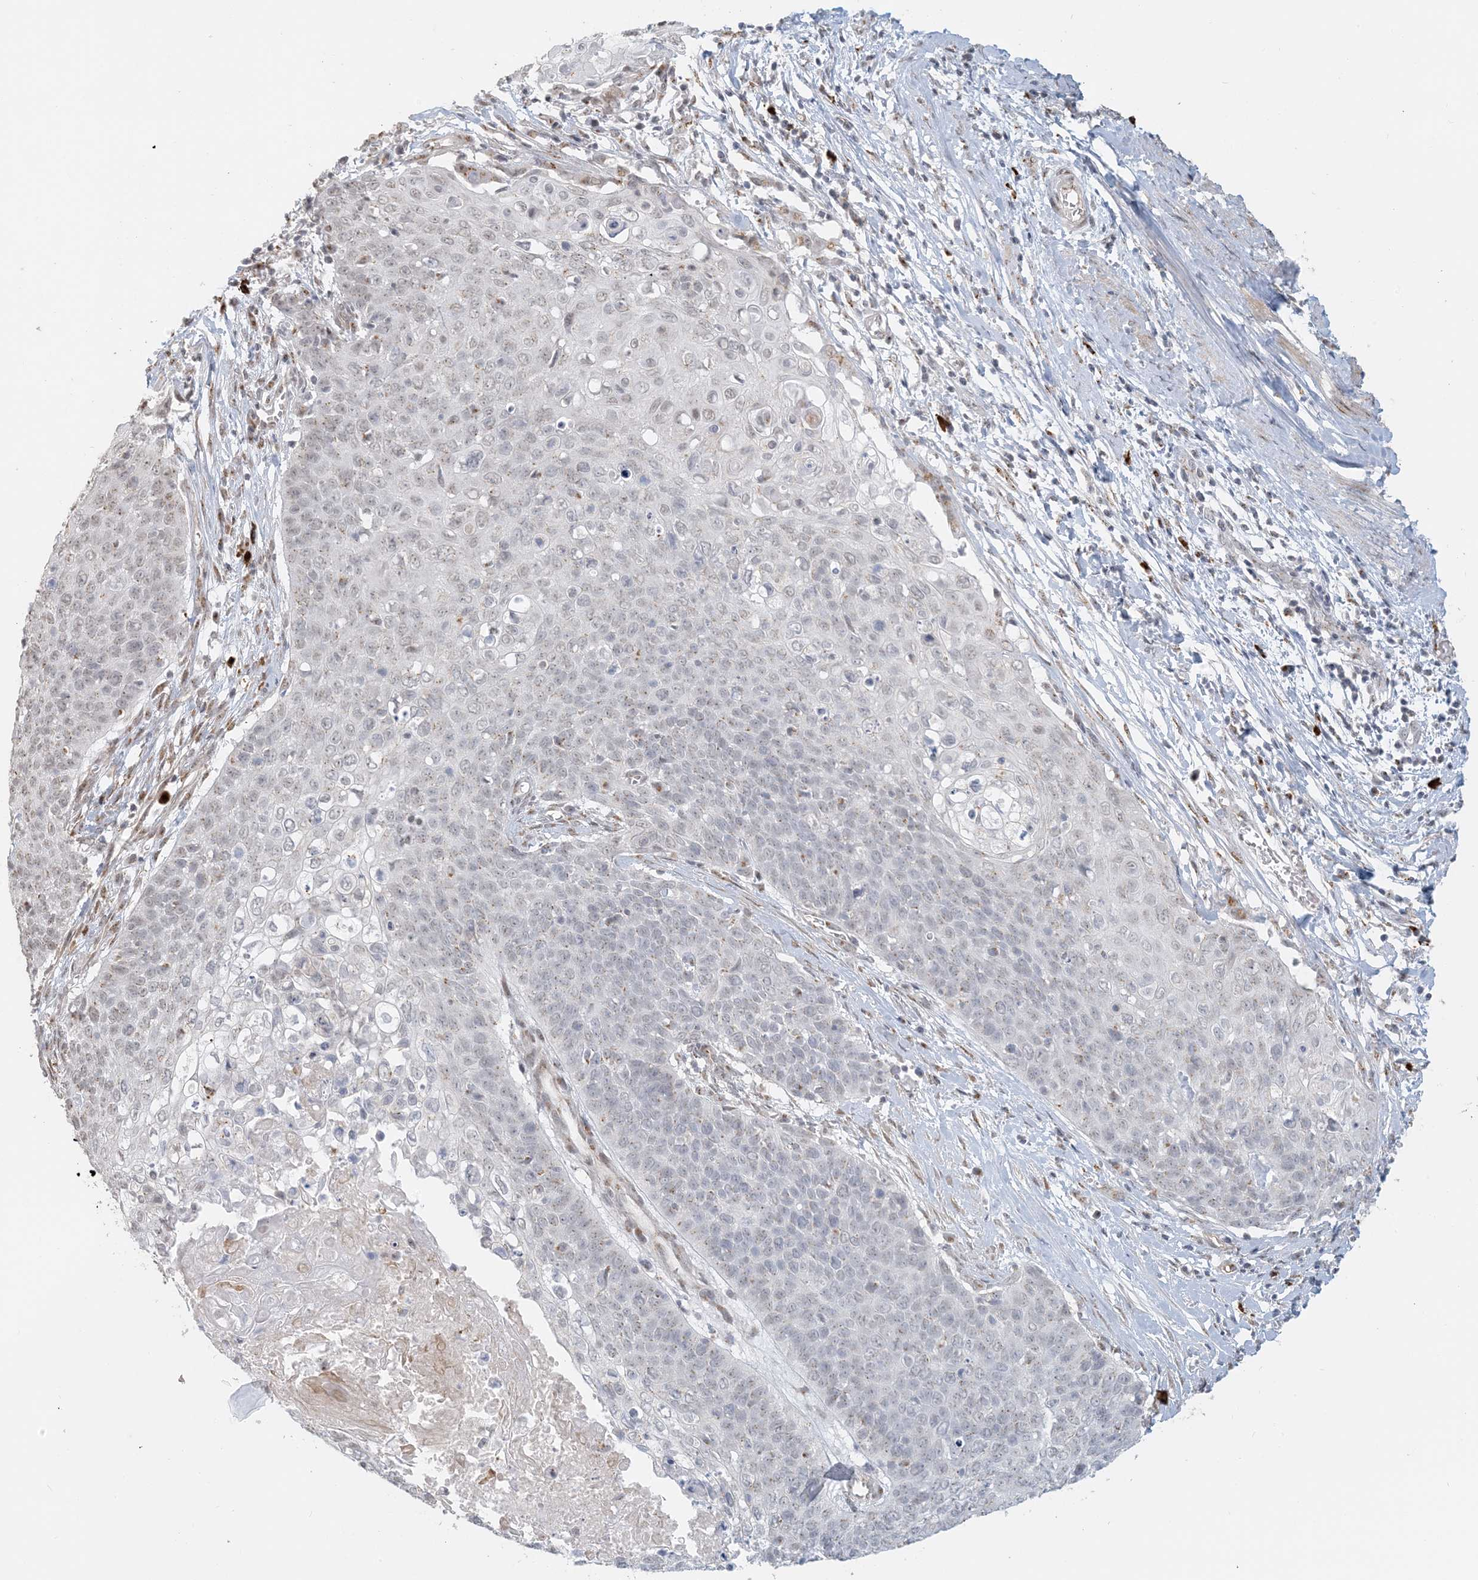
{"staining": {"intensity": "negative", "quantity": "none", "location": "none"}, "tissue": "cervical cancer", "cell_type": "Tumor cells", "image_type": "cancer", "snomed": [{"axis": "morphology", "description": "Squamous cell carcinoma, NOS"}, {"axis": "topography", "description": "Cervix"}], "caption": "This is a micrograph of immunohistochemistry staining of cervical cancer, which shows no expression in tumor cells.", "gene": "ZCCHC4", "patient": {"sex": "female", "age": 39}}